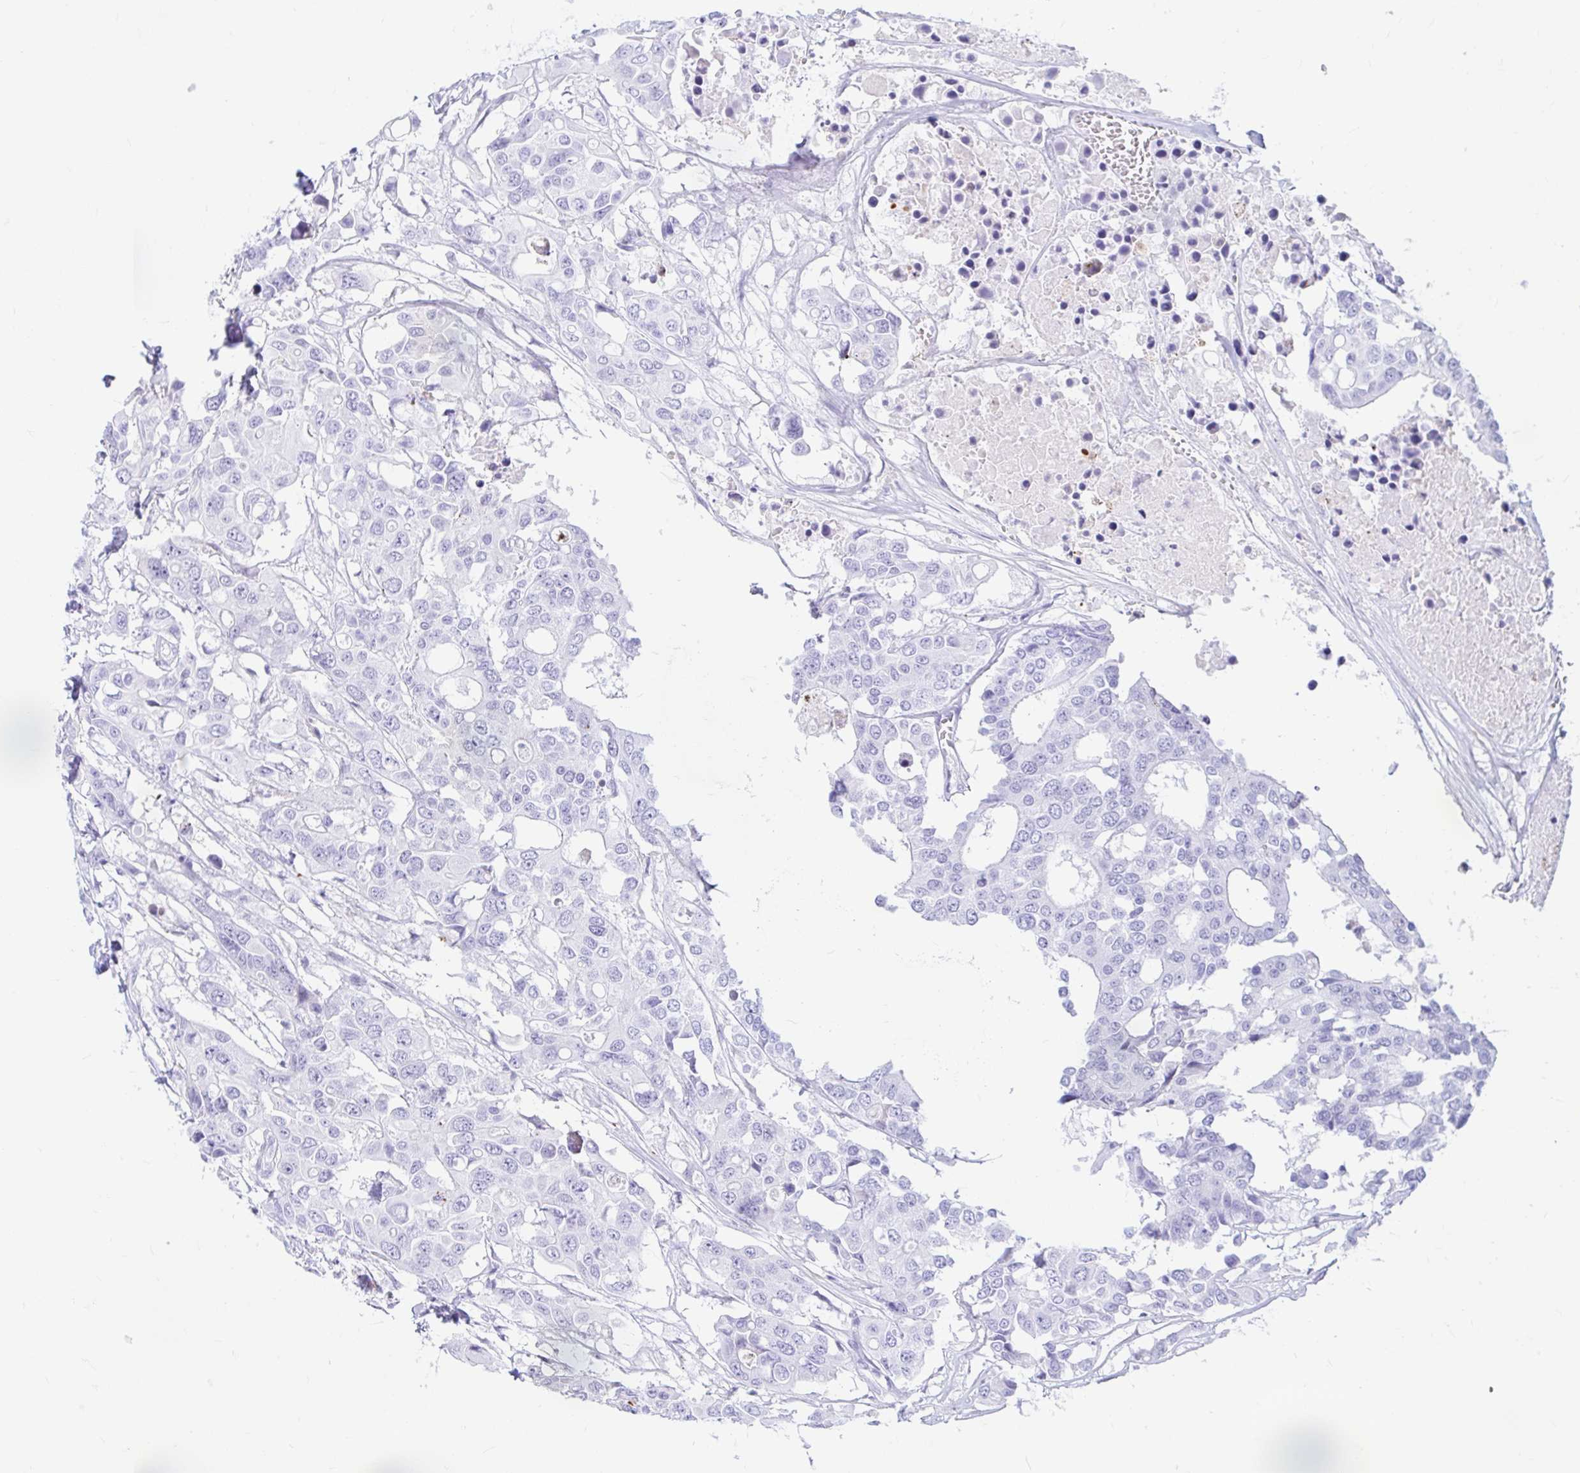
{"staining": {"intensity": "negative", "quantity": "none", "location": "none"}, "tissue": "colorectal cancer", "cell_type": "Tumor cells", "image_type": "cancer", "snomed": [{"axis": "morphology", "description": "Adenocarcinoma, NOS"}, {"axis": "topography", "description": "Colon"}], "caption": "Colorectal cancer (adenocarcinoma) was stained to show a protein in brown. There is no significant expression in tumor cells.", "gene": "ERICH6", "patient": {"sex": "male", "age": 77}}